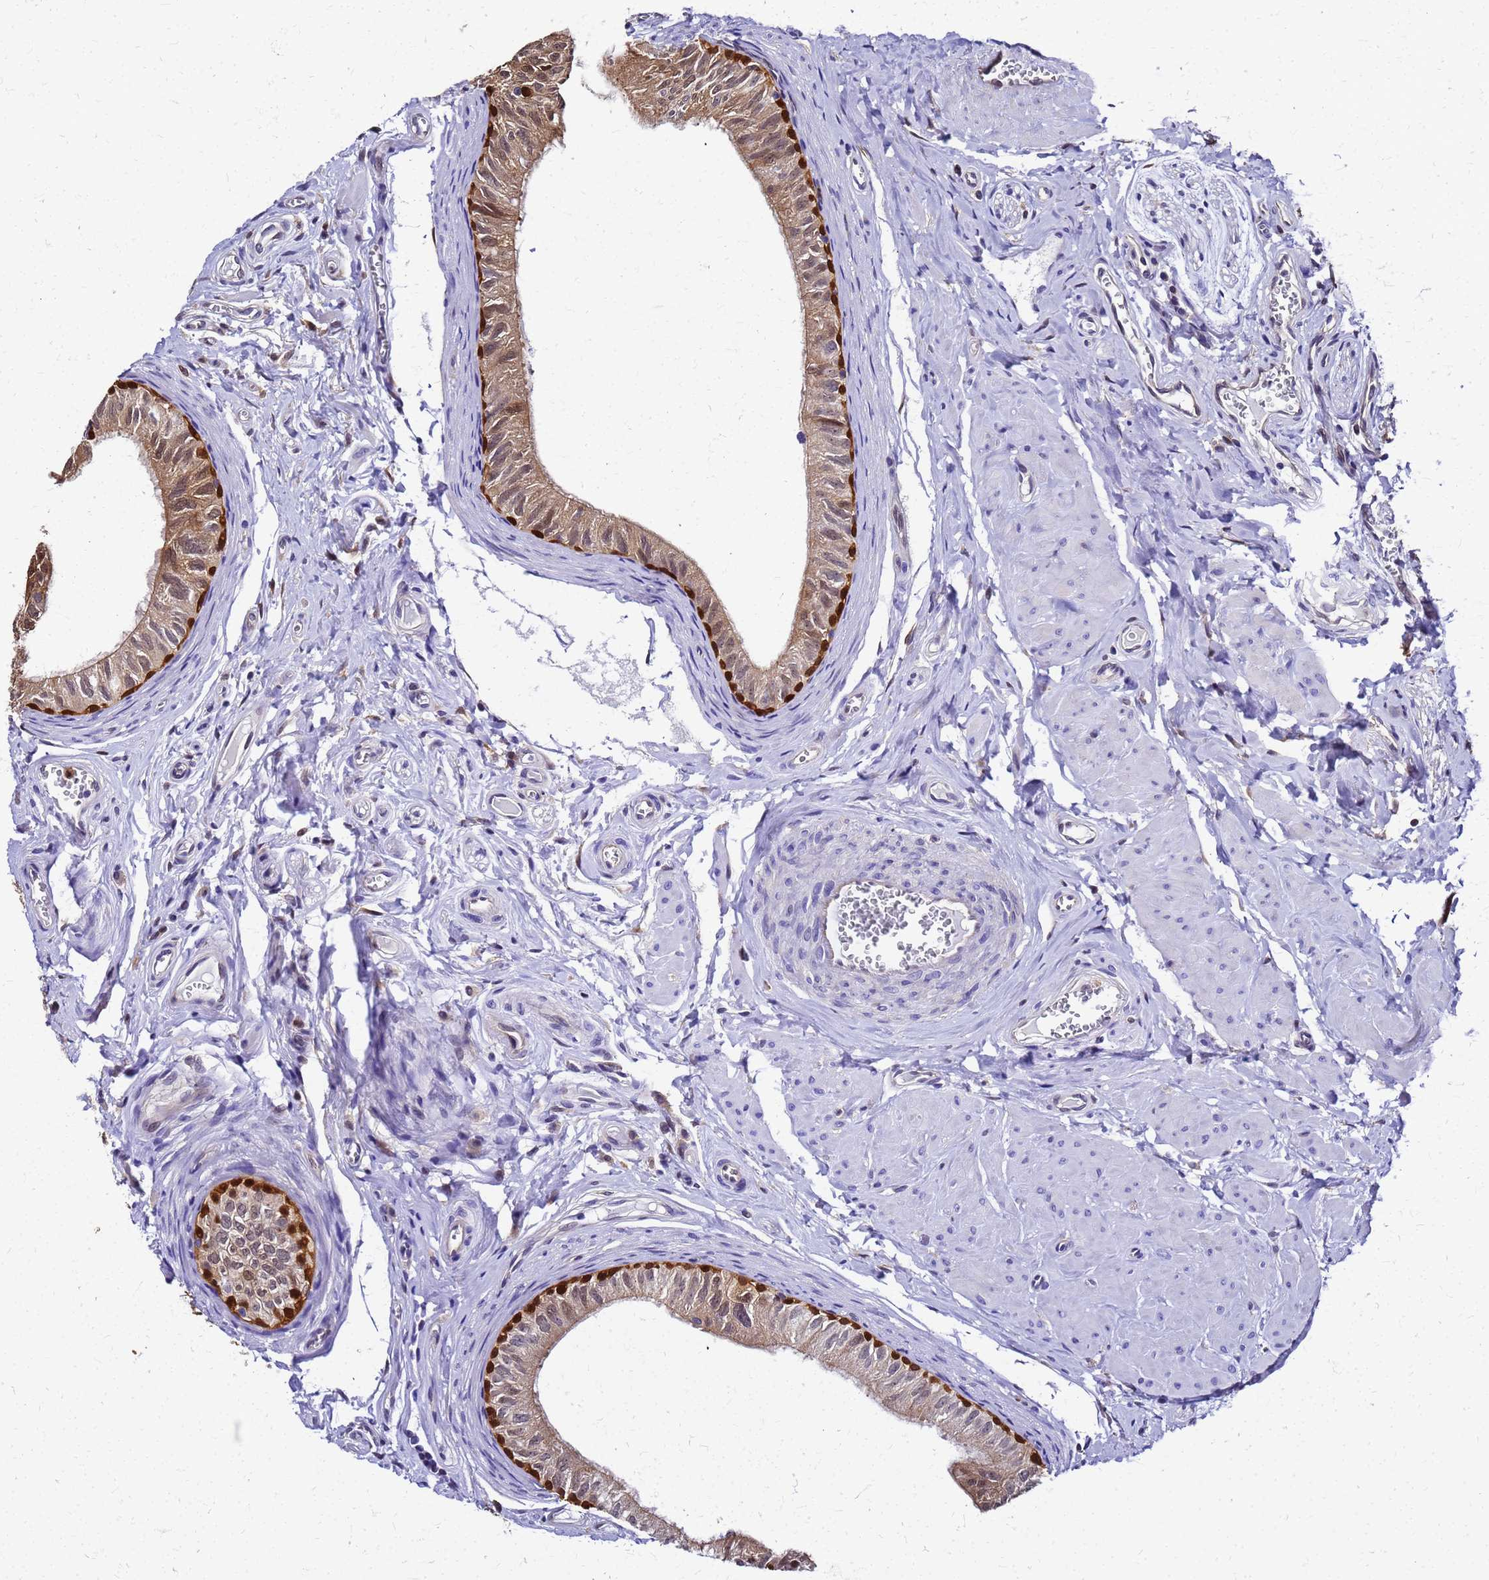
{"staining": {"intensity": "strong", "quantity": "<25%", "location": "cytoplasmic/membranous,nuclear"}, "tissue": "epididymis", "cell_type": "Glandular cells", "image_type": "normal", "snomed": [{"axis": "morphology", "description": "Normal tissue, NOS"}, {"axis": "topography", "description": "Epididymis"}], "caption": "The immunohistochemical stain highlights strong cytoplasmic/membranous,nuclear staining in glandular cells of normal epididymis. (IHC, brightfield microscopy, high magnification).", "gene": "S100A11", "patient": {"sex": "male", "age": 42}}